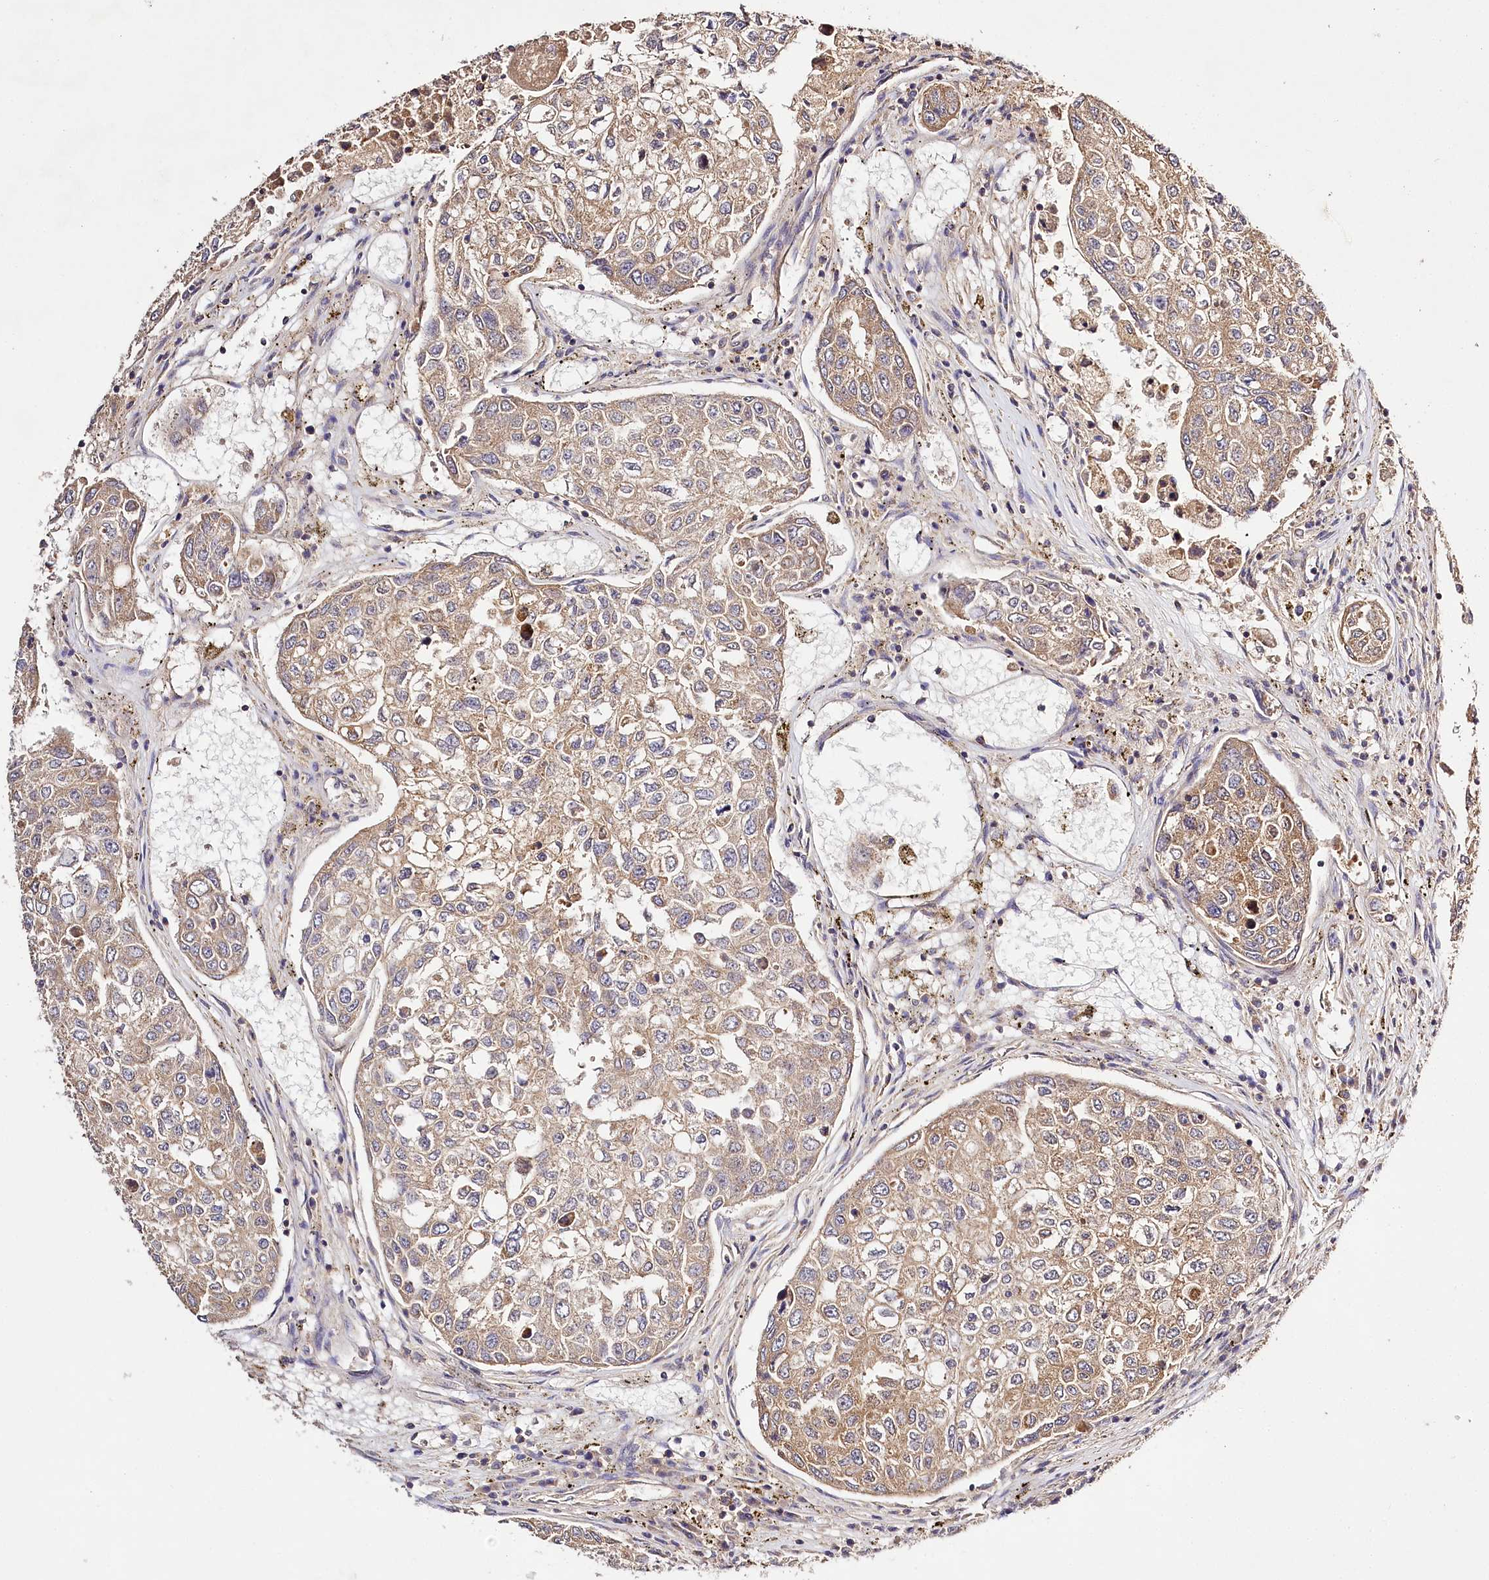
{"staining": {"intensity": "weak", "quantity": ">75%", "location": "cytoplasmic/membranous"}, "tissue": "urothelial cancer", "cell_type": "Tumor cells", "image_type": "cancer", "snomed": [{"axis": "morphology", "description": "Urothelial carcinoma, High grade"}, {"axis": "topography", "description": "Lymph node"}, {"axis": "topography", "description": "Urinary bladder"}], "caption": "Human urothelial cancer stained for a protein (brown) shows weak cytoplasmic/membranous positive positivity in approximately >75% of tumor cells.", "gene": "LSS", "patient": {"sex": "male", "age": 51}}